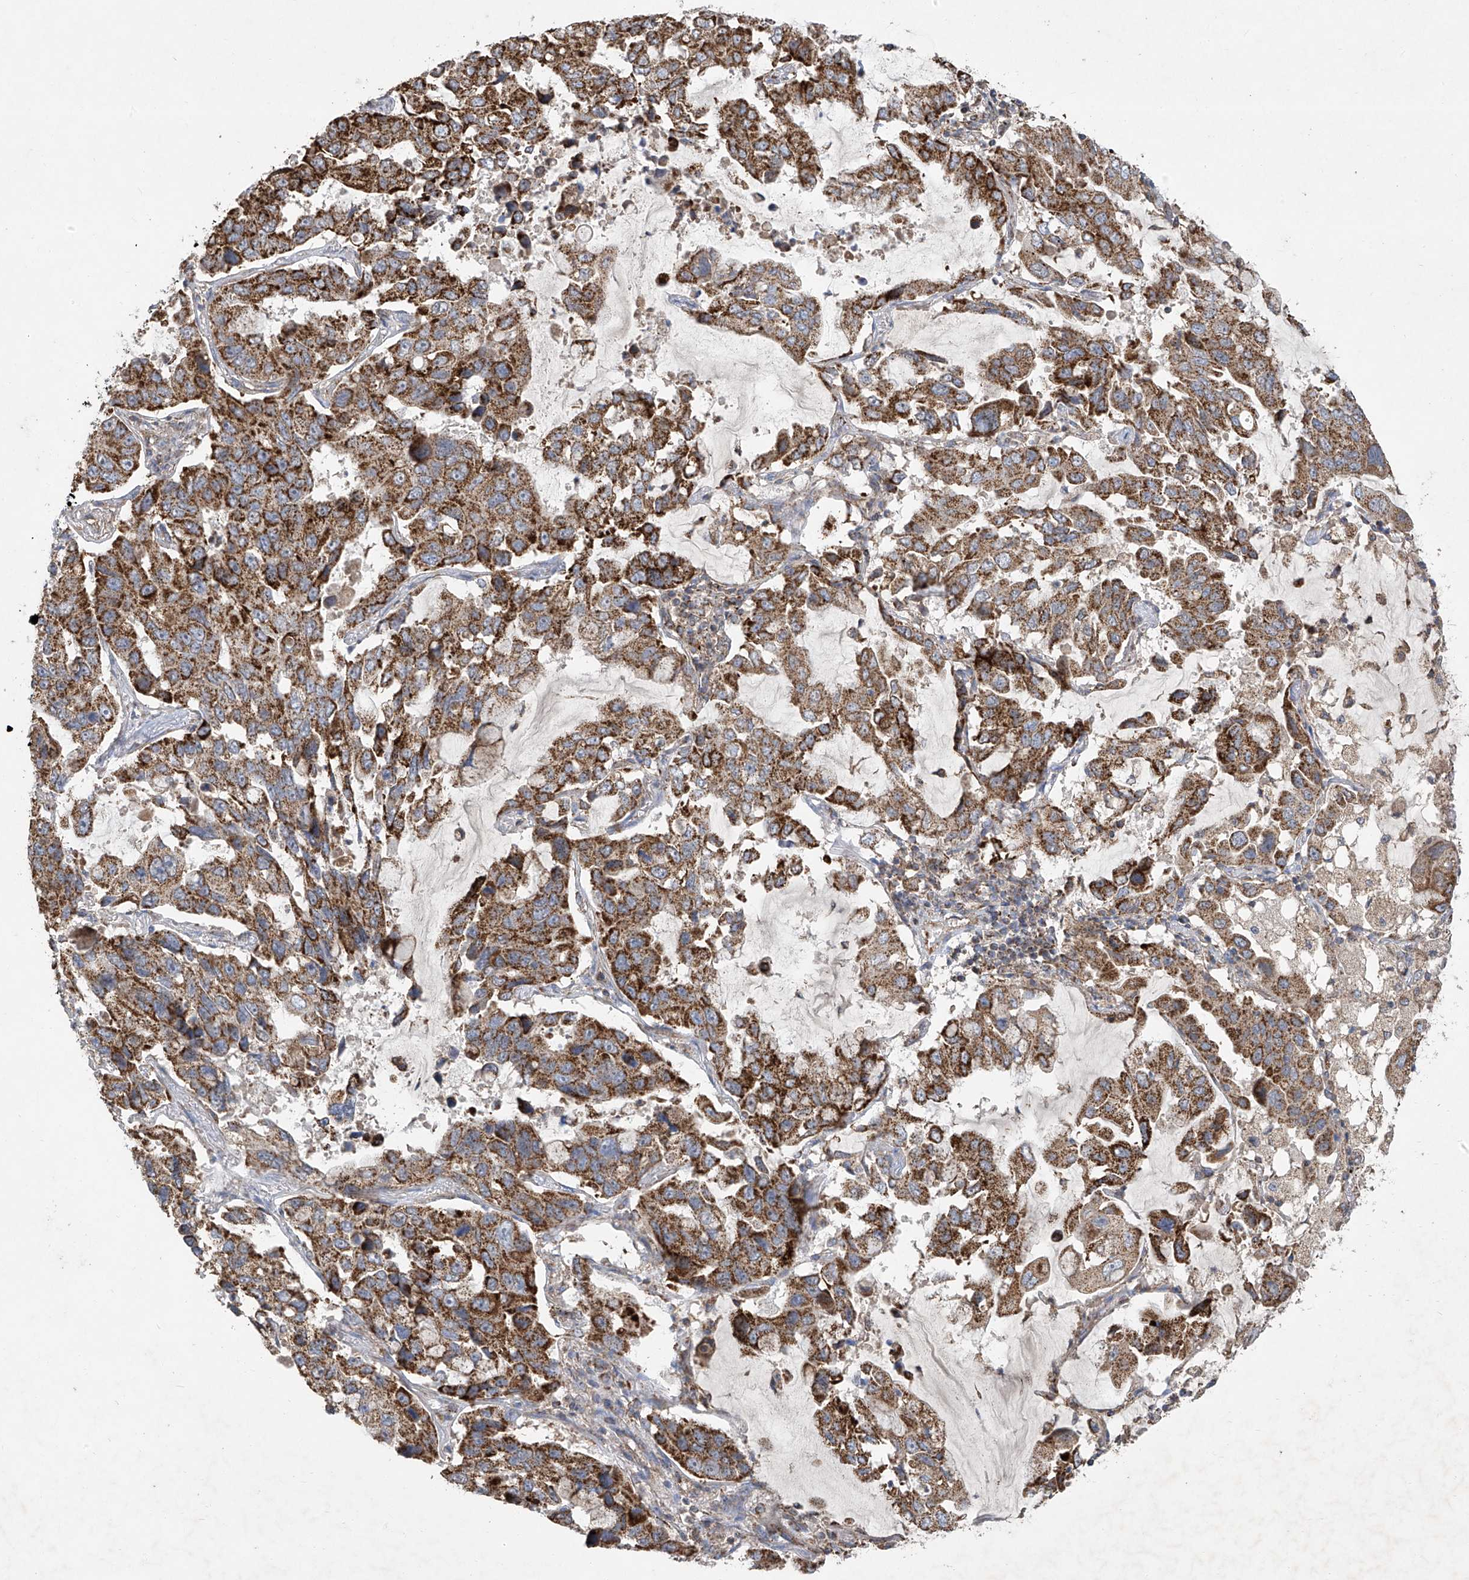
{"staining": {"intensity": "moderate", "quantity": ">75%", "location": "cytoplasmic/membranous"}, "tissue": "lung cancer", "cell_type": "Tumor cells", "image_type": "cancer", "snomed": [{"axis": "morphology", "description": "Adenocarcinoma, NOS"}, {"axis": "topography", "description": "Lung"}], "caption": "Immunohistochemistry (IHC) micrograph of neoplastic tissue: adenocarcinoma (lung) stained using immunohistochemistry (IHC) shows medium levels of moderate protein expression localized specifically in the cytoplasmic/membranous of tumor cells, appearing as a cytoplasmic/membranous brown color.", "gene": "UQCC1", "patient": {"sex": "male", "age": 64}}